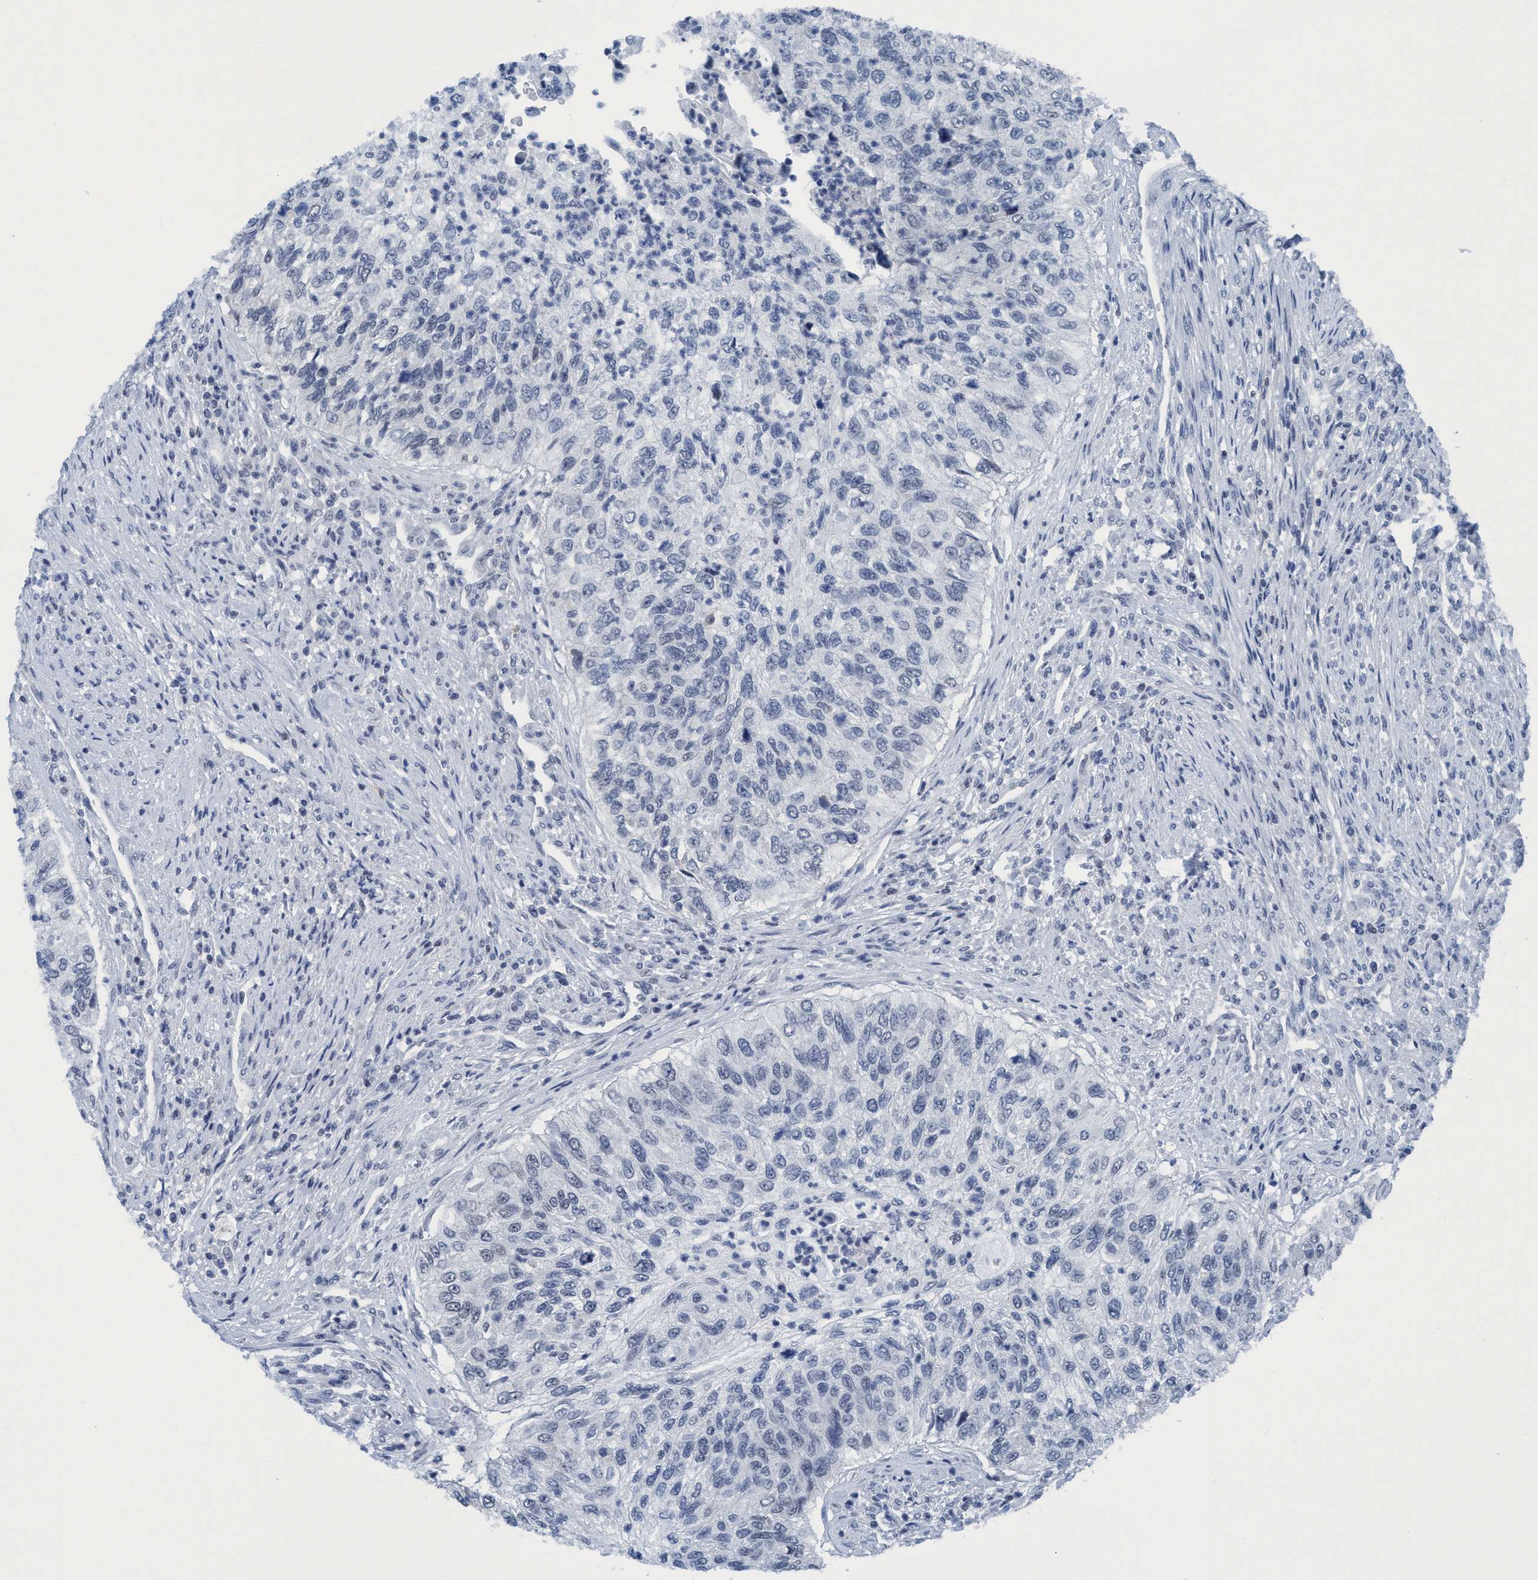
{"staining": {"intensity": "negative", "quantity": "none", "location": "none"}, "tissue": "urothelial cancer", "cell_type": "Tumor cells", "image_type": "cancer", "snomed": [{"axis": "morphology", "description": "Urothelial carcinoma, High grade"}, {"axis": "topography", "description": "Urinary bladder"}], "caption": "Tumor cells are negative for protein expression in human high-grade urothelial carcinoma.", "gene": "DNAI1", "patient": {"sex": "female", "age": 60}}